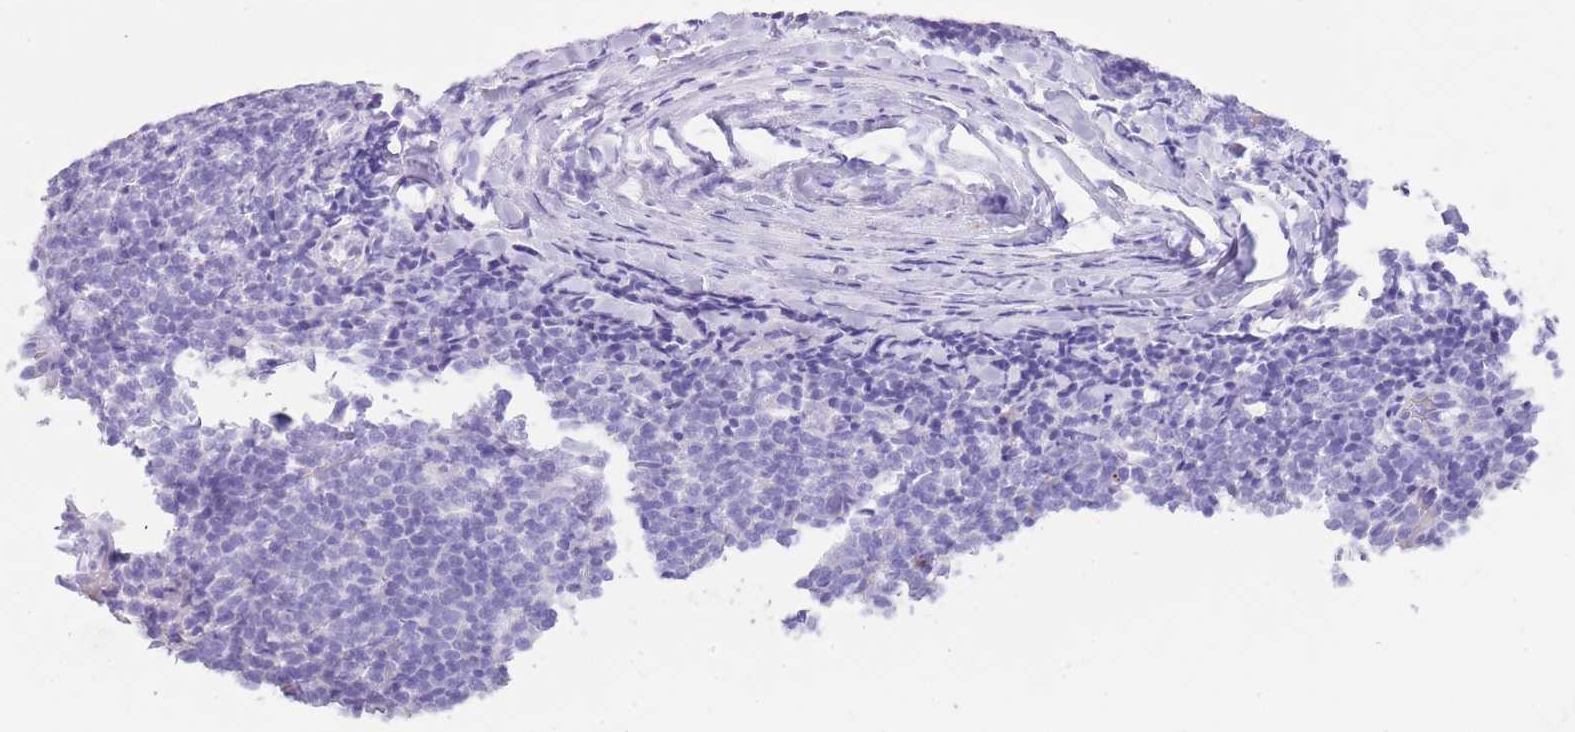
{"staining": {"intensity": "negative", "quantity": "none", "location": "none"}, "tissue": "lymphoma", "cell_type": "Tumor cells", "image_type": "cancer", "snomed": [{"axis": "morphology", "description": "Malignant lymphoma, non-Hodgkin's type, Low grade"}, {"axis": "topography", "description": "Lymph node"}], "caption": "High power microscopy histopathology image of an immunohistochemistry (IHC) photomicrograph of lymphoma, revealing no significant staining in tumor cells.", "gene": "QTRT1", "patient": {"sex": "male", "age": 66}}